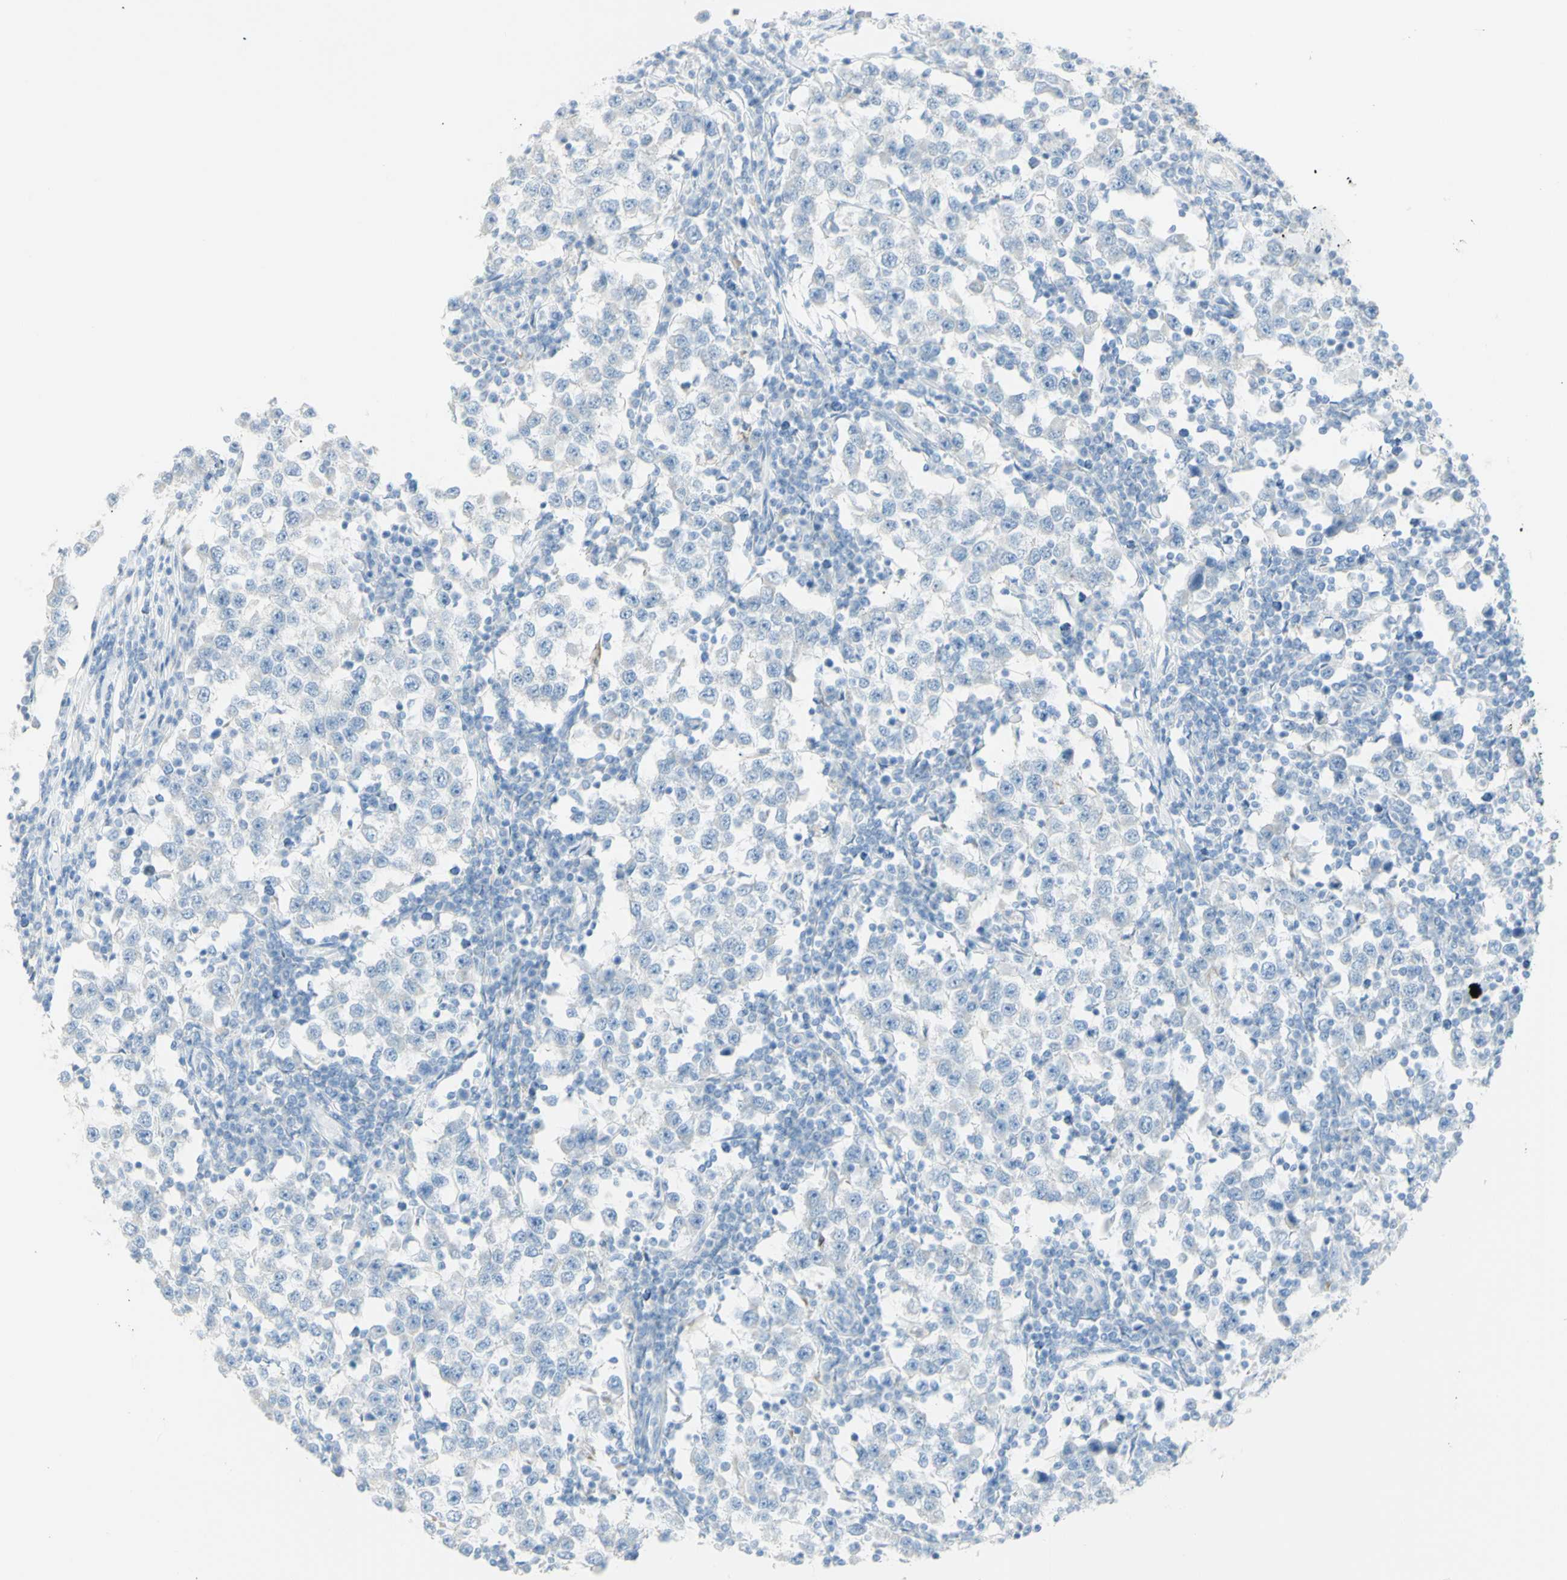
{"staining": {"intensity": "negative", "quantity": "none", "location": "none"}, "tissue": "testis cancer", "cell_type": "Tumor cells", "image_type": "cancer", "snomed": [{"axis": "morphology", "description": "Seminoma, NOS"}, {"axis": "topography", "description": "Testis"}], "caption": "Tumor cells show no significant staining in testis cancer (seminoma).", "gene": "LETM1", "patient": {"sex": "male", "age": 65}}